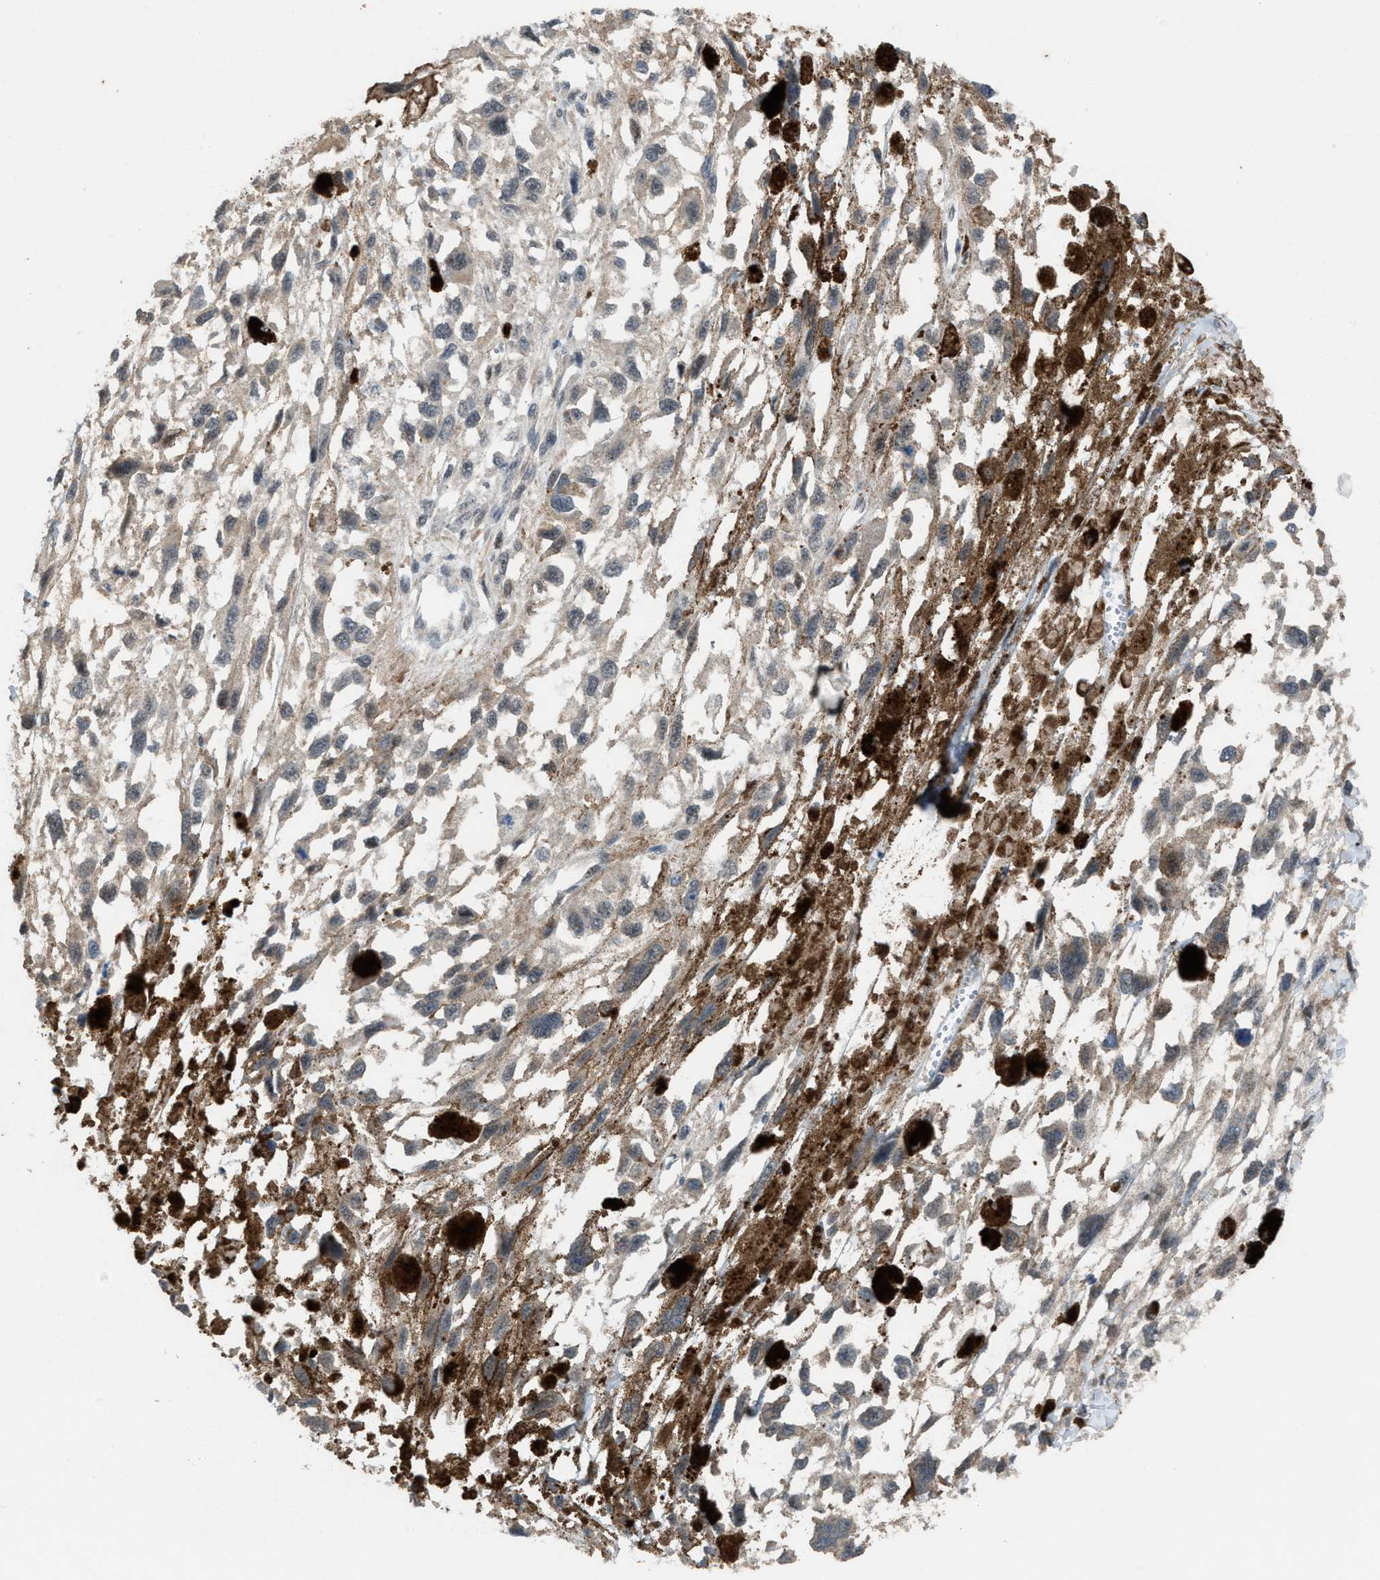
{"staining": {"intensity": "negative", "quantity": "none", "location": "none"}, "tissue": "melanoma", "cell_type": "Tumor cells", "image_type": "cancer", "snomed": [{"axis": "morphology", "description": "Malignant melanoma, Metastatic site"}, {"axis": "topography", "description": "Lymph node"}], "caption": "A high-resolution image shows immunohistochemistry staining of malignant melanoma (metastatic site), which reveals no significant staining in tumor cells.", "gene": "PLAA", "patient": {"sex": "male", "age": 59}}